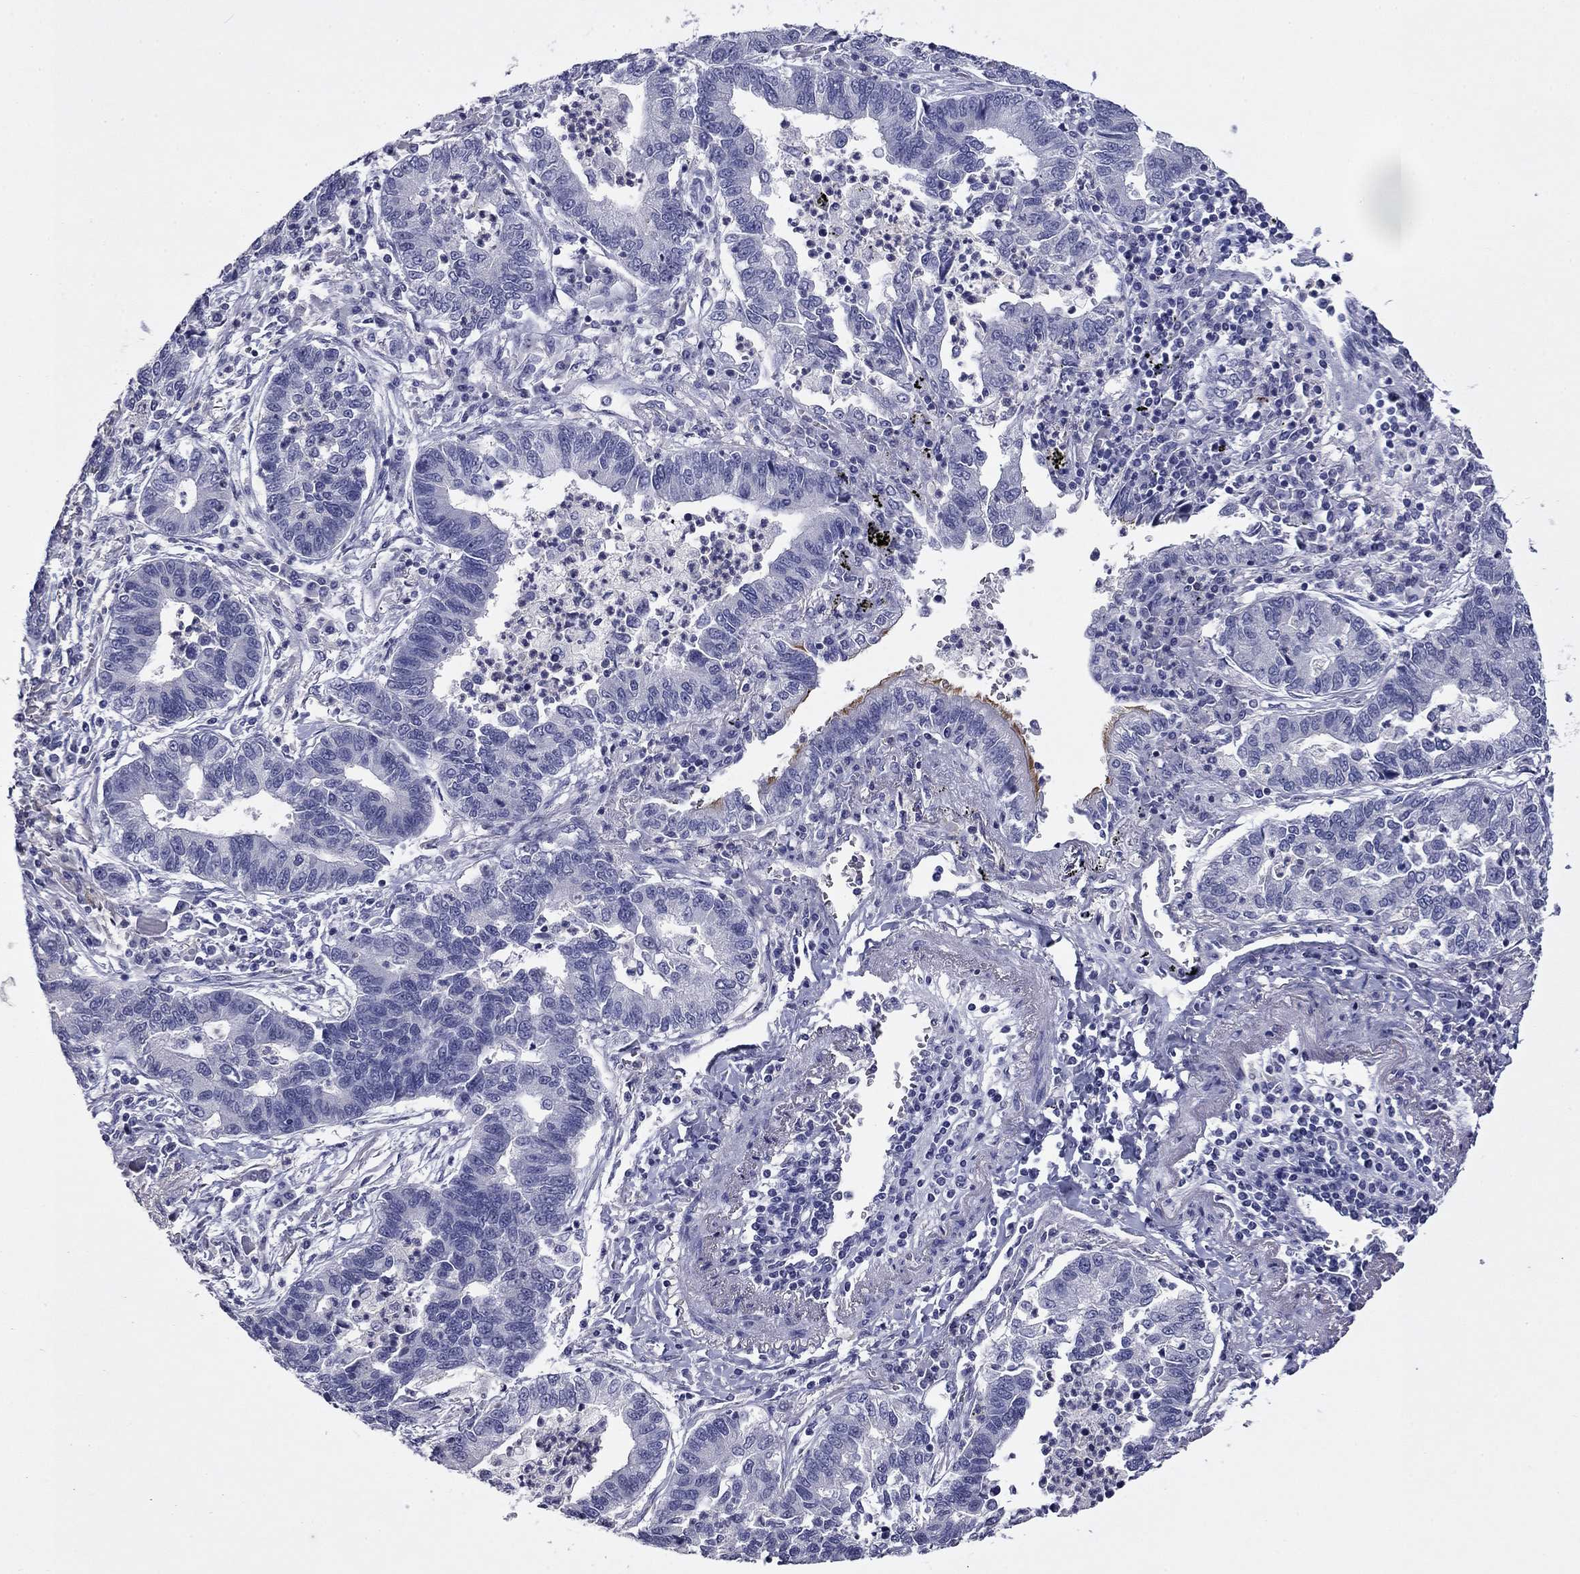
{"staining": {"intensity": "negative", "quantity": "none", "location": "none"}, "tissue": "lung cancer", "cell_type": "Tumor cells", "image_type": "cancer", "snomed": [{"axis": "morphology", "description": "Adenocarcinoma, NOS"}, {"axis": "topography", "description": "Lung"}], "caption": "A high-resolution histopathology image shows immunohistochemistry staining of lung cancer (adenocarcinoma), which demonstrates no significant positivity in tumor cells.", "gene": "CFAP119", "patient": {"sex": "female", "age": 57}}